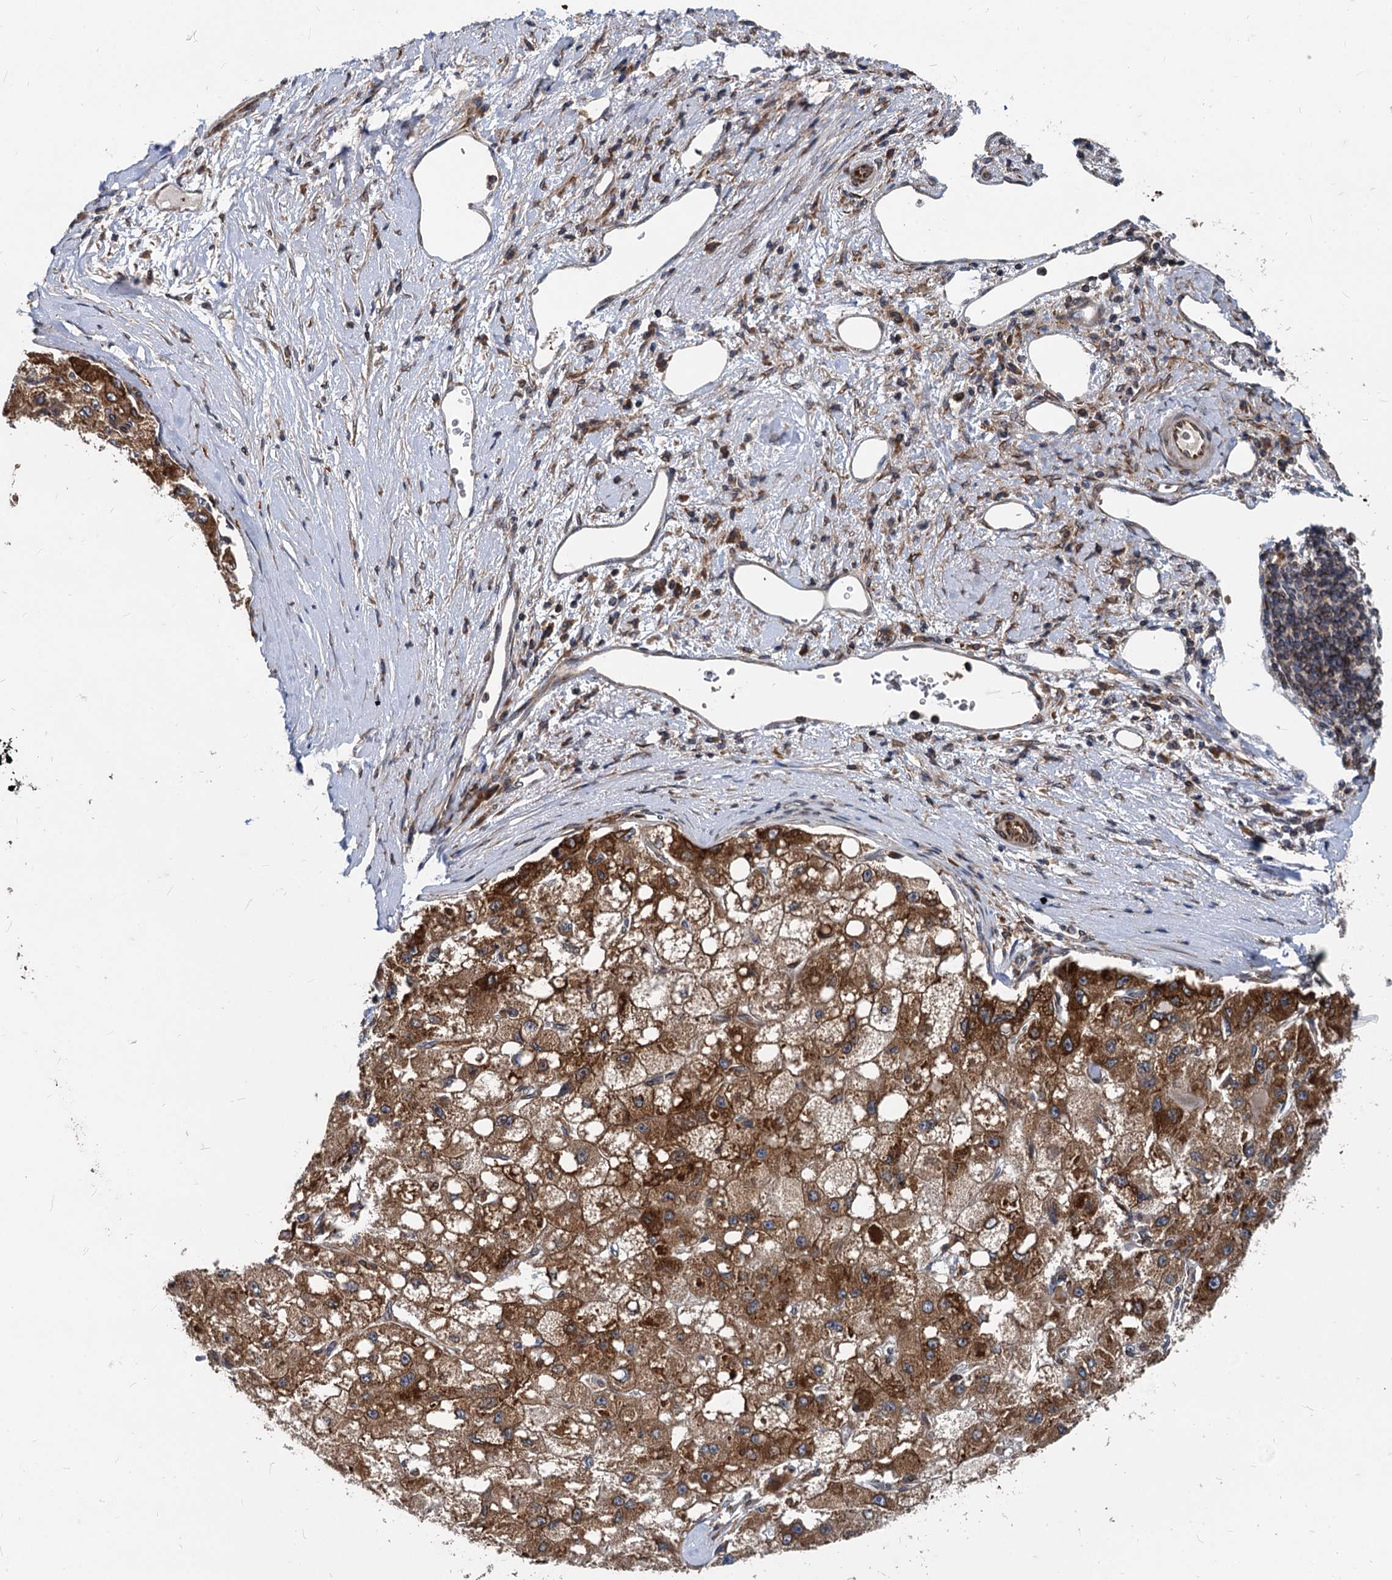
{"staining": {"intensity": "strong", "quantity": ">75%", "location": "cytoplasmic/membranous"}, "tissue": "liver cancer", "cell_type": "Tumor cells", "image_type": "cancer", "snomed": [{"axis": "morphology", "description": "Carcinoma, Hepatocellular, NOS"}, {"axis": "topography", "description": "Liver"}], "caption": "Immunohistochemical staining of human liver cancer (hepatocellular carcinoma) exhibits strong cytoplasmic/membranous protein expression in approximately >75% of tumor cells. (DAB IHC with brightfield microscopy, high magnification).", "gene": "STIM1", "patient": {"sex": "male", "age": 80}}